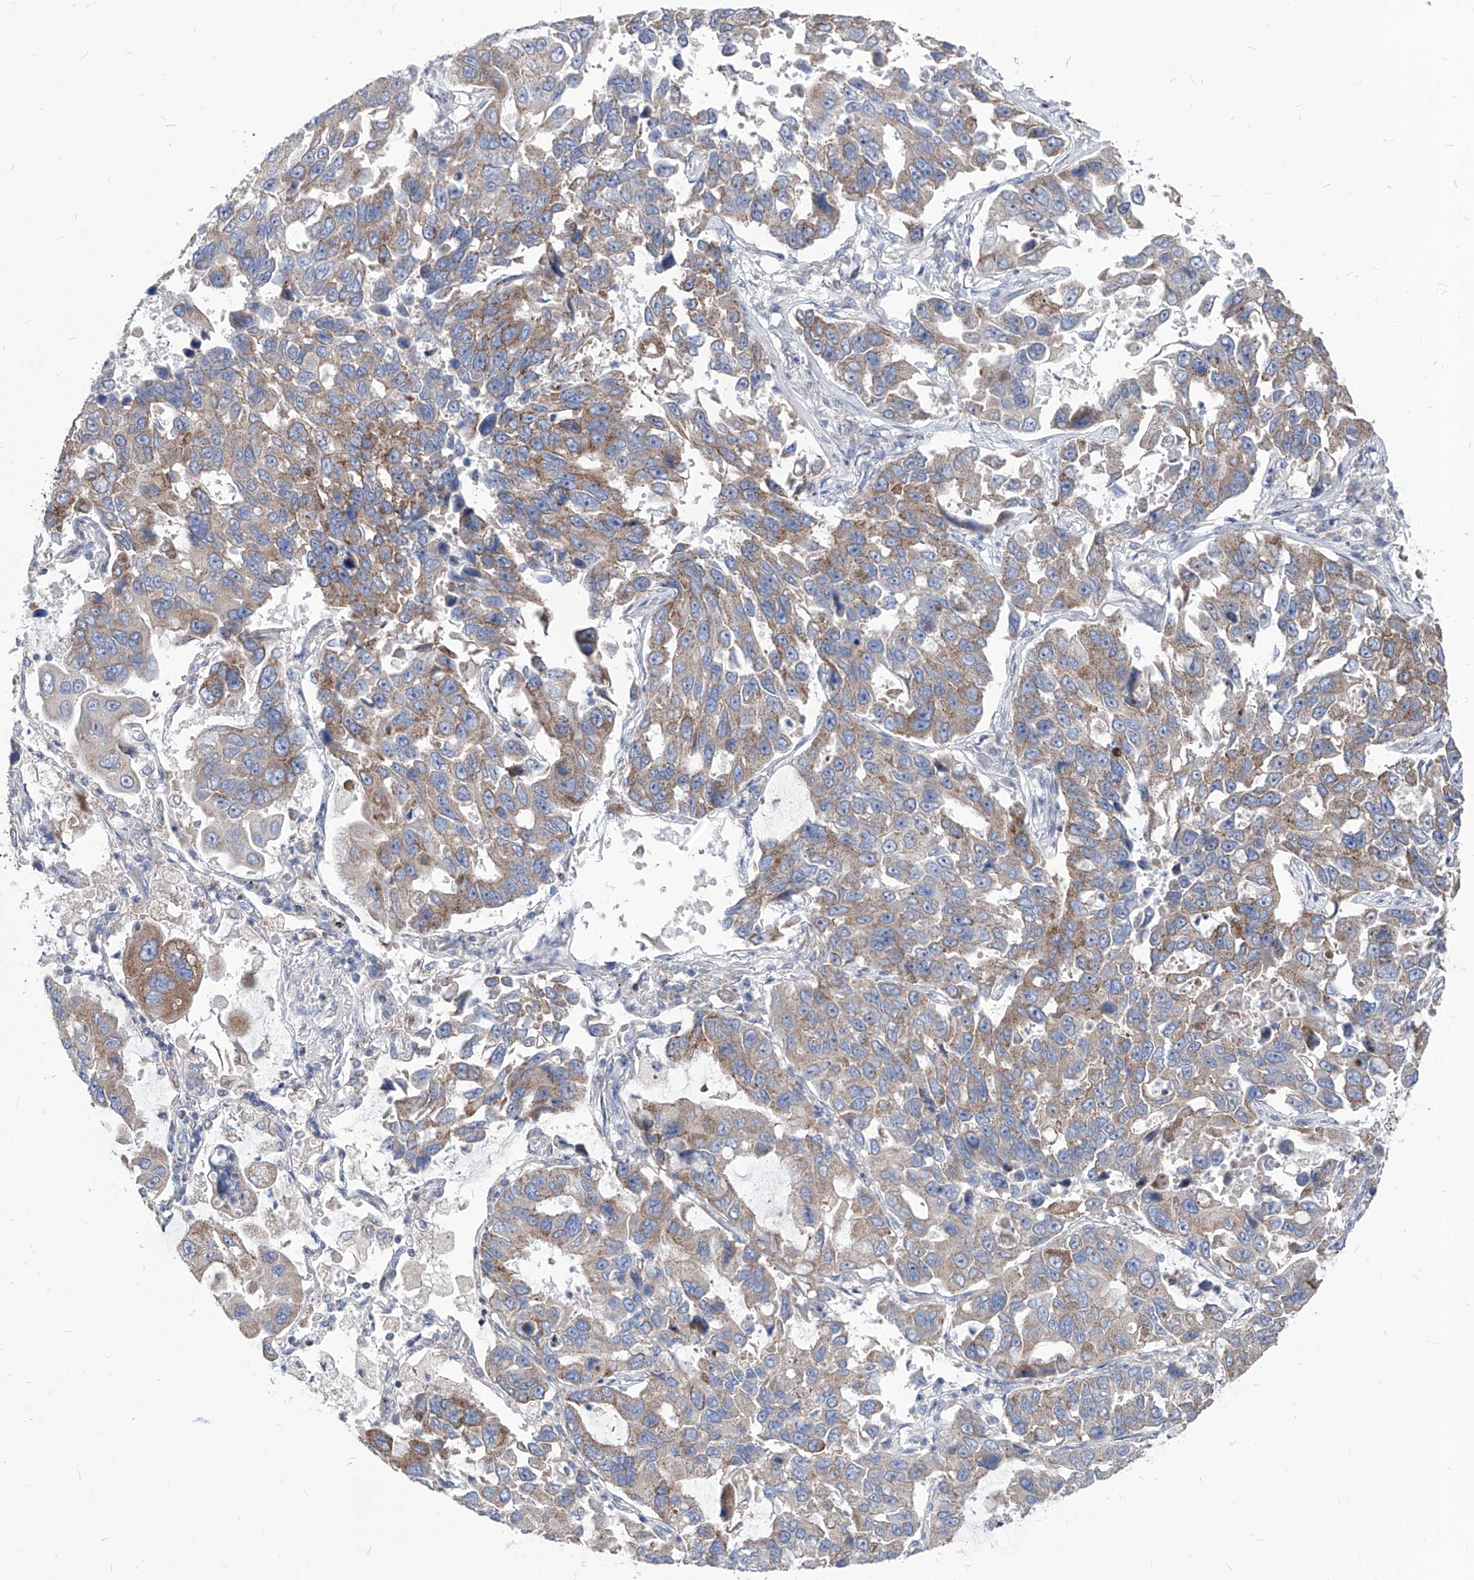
{"staining": {"intensity": "moderate", "quantity": ">75%", "location": "cytoplasmic/membranous"}, "tissue": "lung cancer", "cell_type": "Tumor cells", "image_type": "cancer", "snomed": [{"axis": "morphology", "description": "Adenocarcinoma, NOS"}, {"axis": "topography", "description": "Lung"}], "caption": "Immunohistochemistry histopathology image of neoplastic tissue: human adenocarcinoma (lung) stained using immunohistochemistry (IHC) exhibits medium levels of moderate protein expression localized specifically in the cytoplasmic/membranous of tumor cells, appearing as a cytoplasmic/membranous brown color.", "gene": "AGPS", "patient": {"sex": "male", "age": 64}}